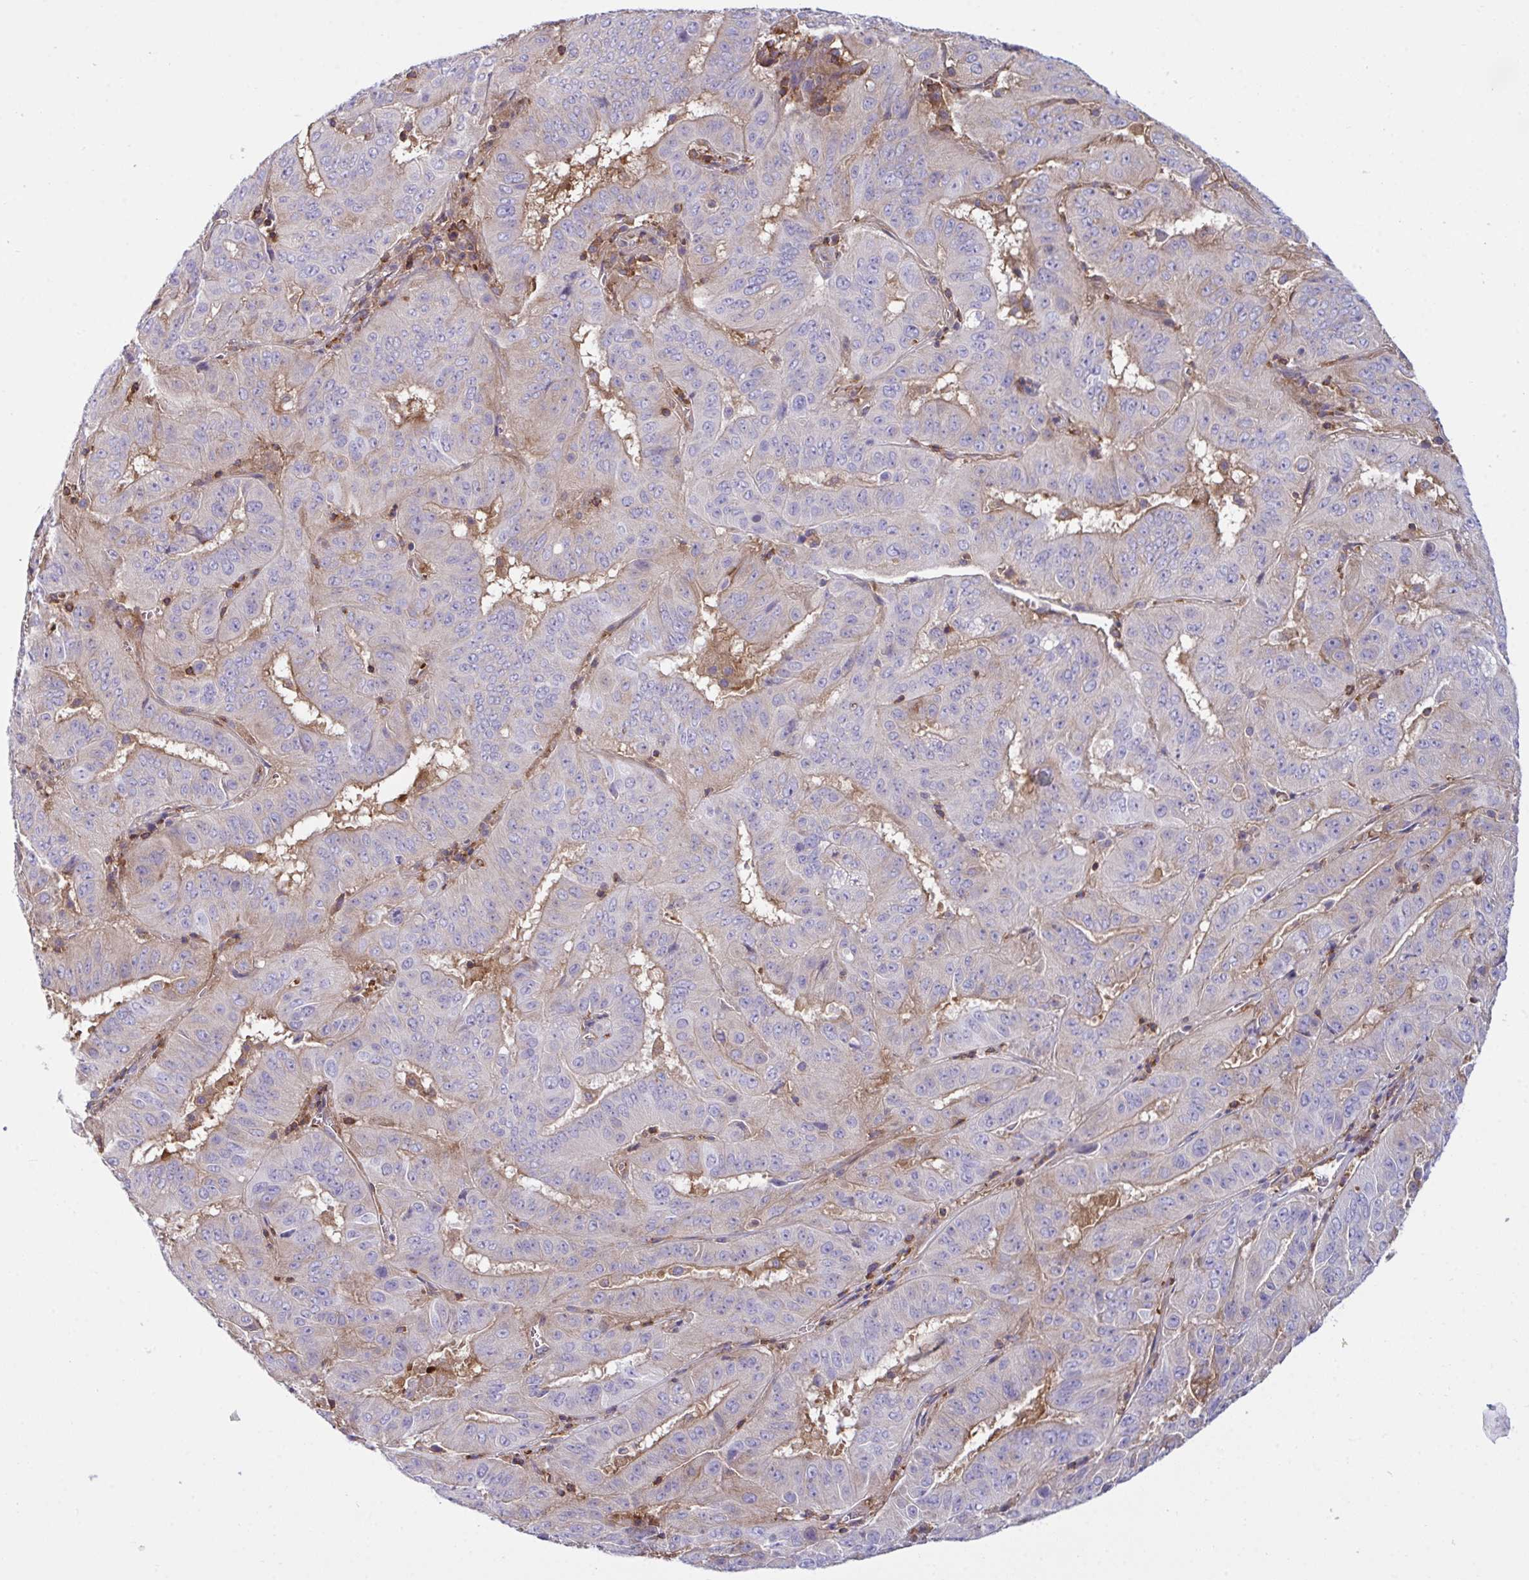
{"staining": {"intensity": "negative", "quantity": "none", "location": "none"}, "tissue": "pancreatic cancer", "cell_type": "Tumor cells", "image_type": "cancer", "snomed": [{"axis": "morphology", "description": "Adenocarcinoma, NOS"}, {"axis": "topography", "description": "Pancreas"}], "caption": "High power microscopy image of an immunohistochemistry micrograph of pancreatic cancer, revealing no significant staining in tumor cells.", "gene": "TSC22D3", "patient": {"sex": "male", "age": 63}}